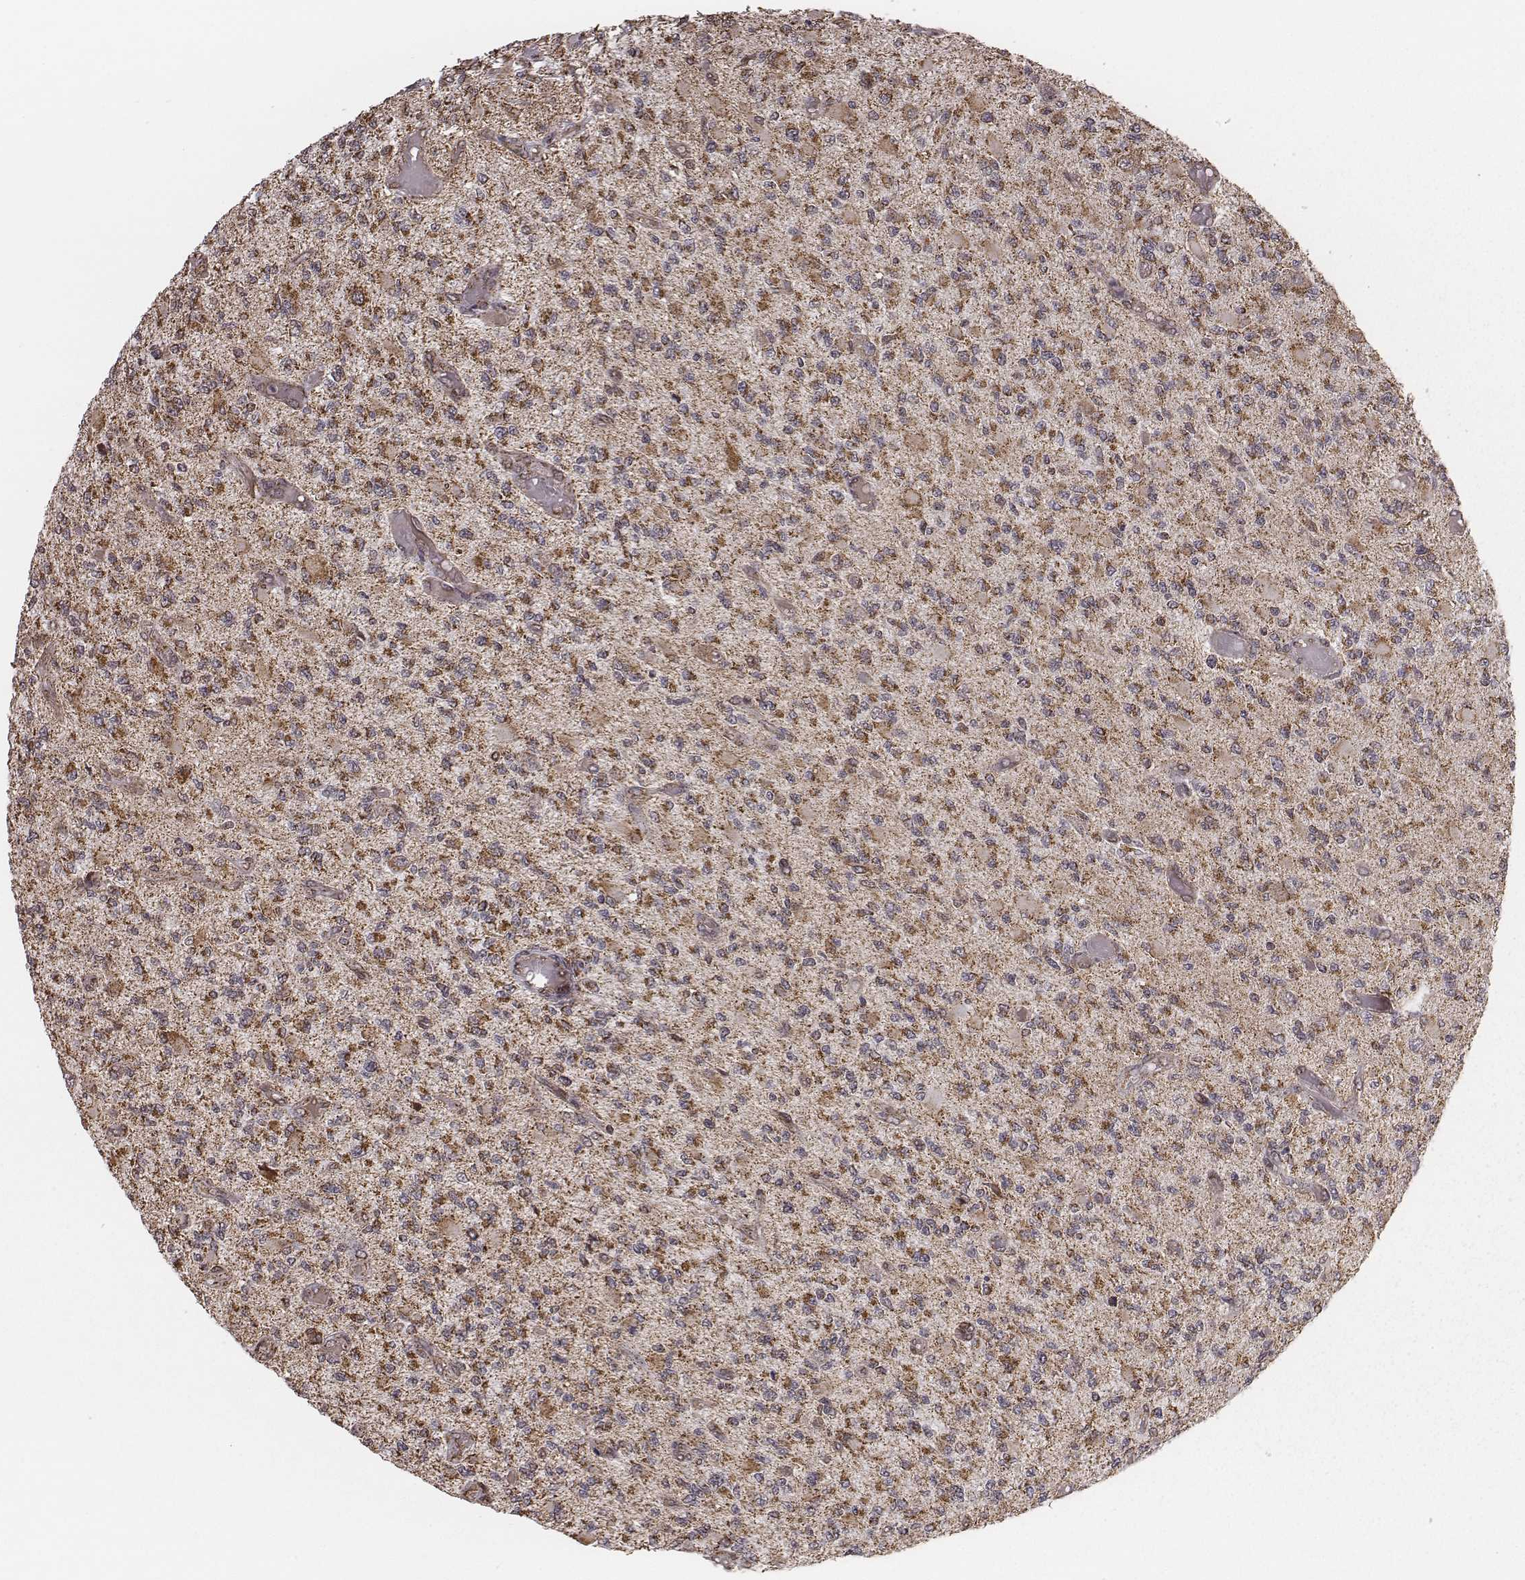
{"staining": {"intensity": "moderate", "quantity": ">75%", "location": "cytoplasmic/membranous"}, "tissue": "glioma", "cell_type": "Tumor cells", "image_type": "cancer", "snomed": [{"axis": "morphology", "description": "Glioma, malignant, High grade"}, {"axis": "topography", "description": "Brain"}], "caption": "Immunohistochemical staining of glioma demonstrates medium levels of moderate cytoplasmic/membranous staining in approximately >75% of tumor cells.", "gene": "ACOT2", "patient": {"sex": "female", "age": 63}}